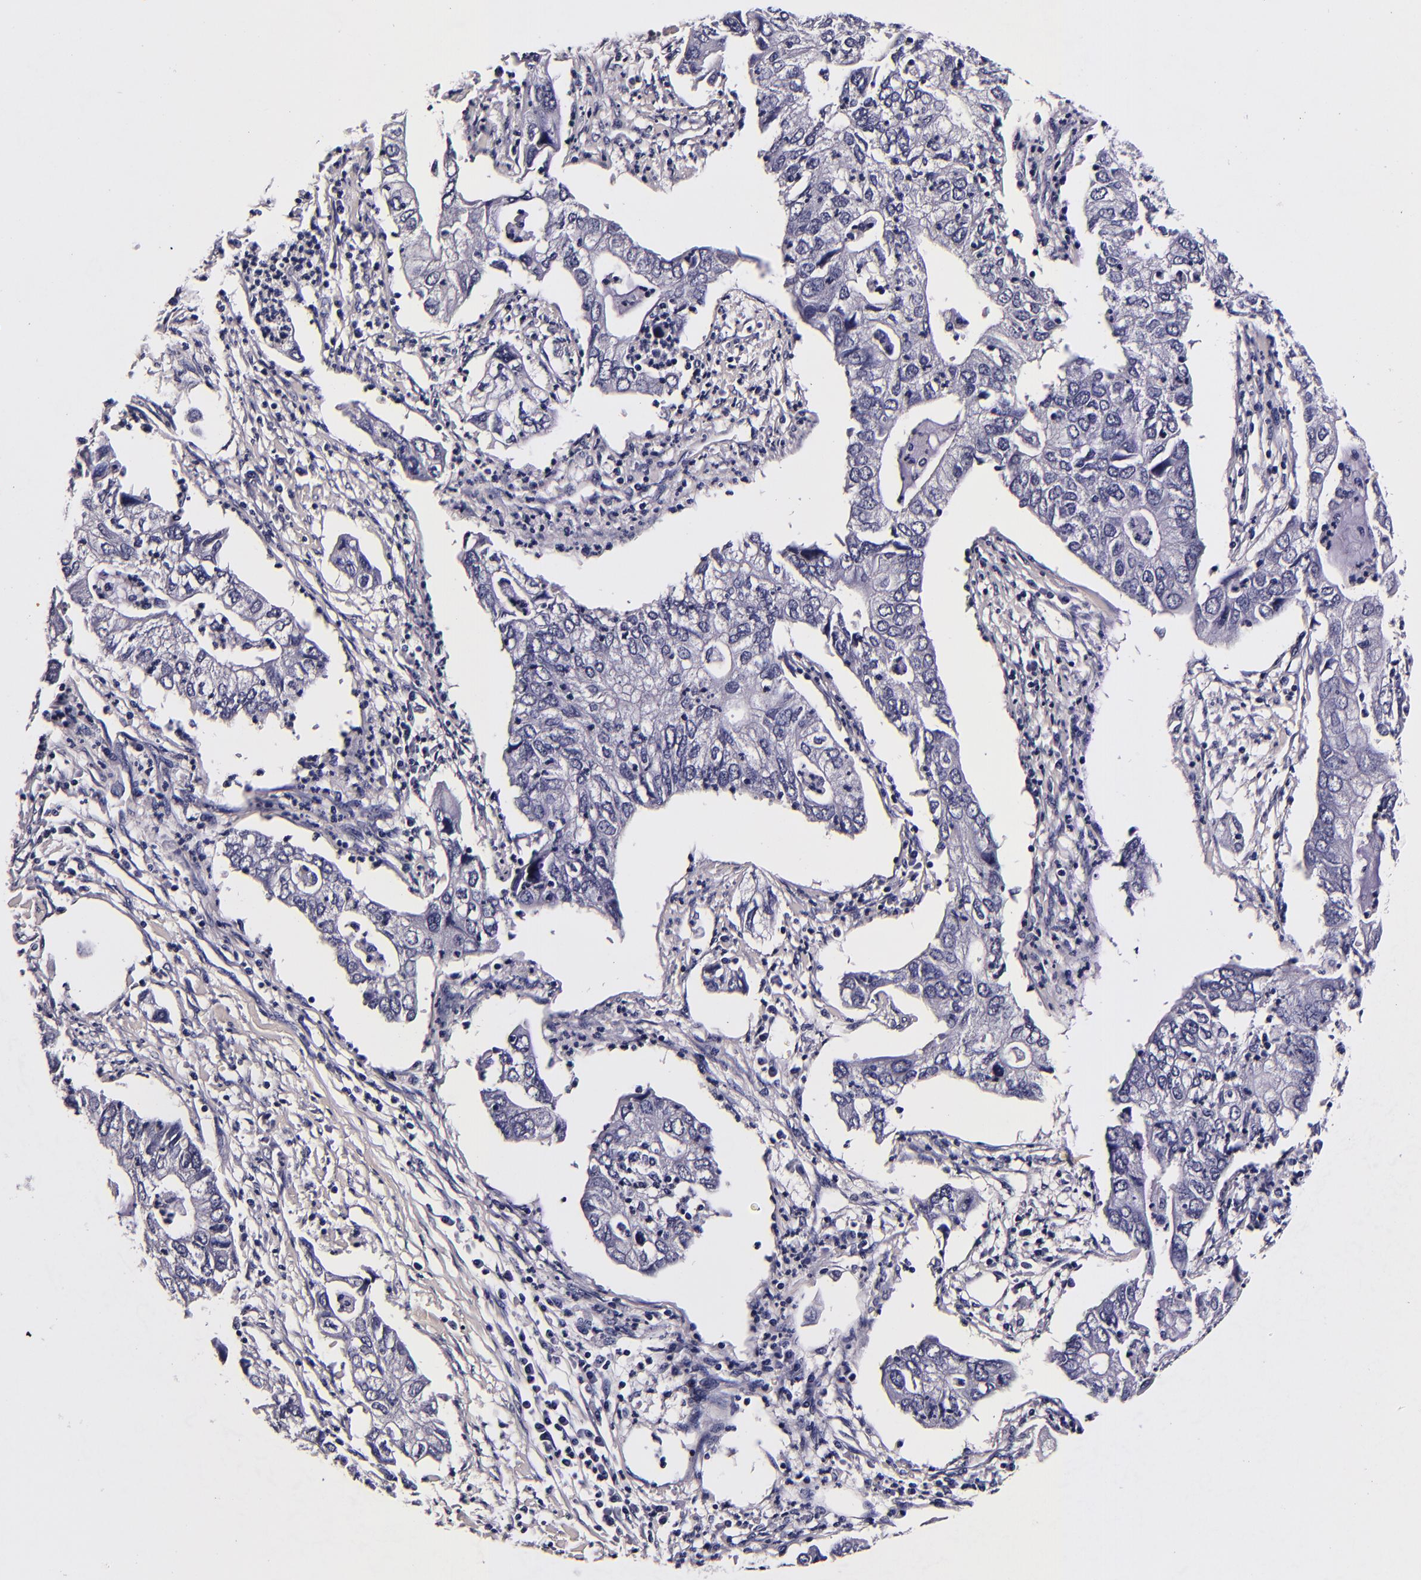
{"staining": {"intensity": "negative", "quantity": "none", "location": "none"}, "tissue": "lung cancer", "cell_type": "Tumor cells", "image_type": "cancer", "snomed": [{"axis": "morphology", "description": "Adenocarcinoma, NOS"}, {"axis": "topography", "description": "Lung"}], "caption": "Image shows no significant protein staining in tumor cells of lung adenocarcinoma.", "gene": "FBN1", "patient": {"sex": "male", "age": 48}}